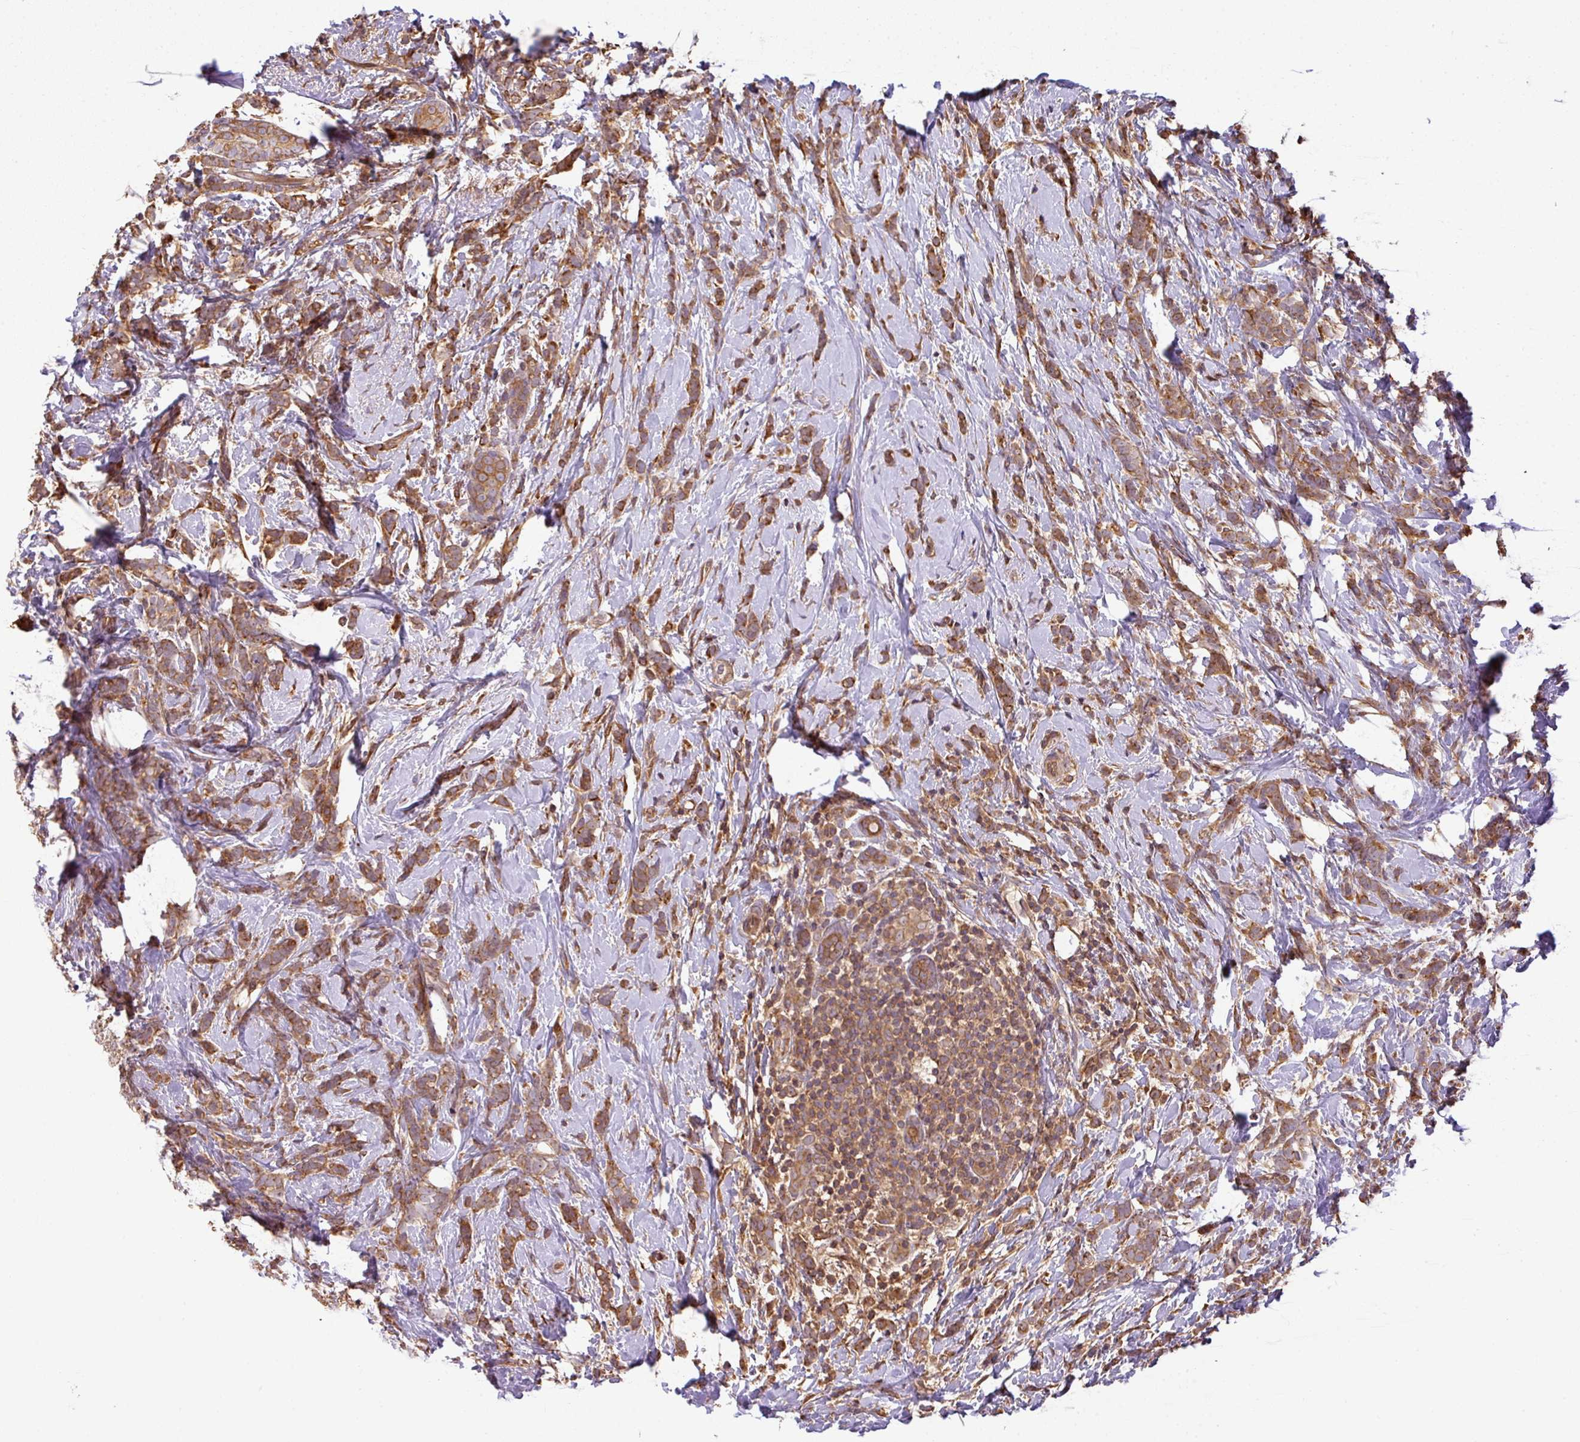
{"staining": {"intensity": "moderate", "quantity": ">75%", "location": "cytoplasmic/membranous"}, "tissue": "breast cancer", "cell_type": "Tumor cells", "image_type": "cancer", "snomed": [{"axis": "morphology", "description": "Lobular carcinoma"}, {"axis": "topography", "description": "Breast"}], "caption": "A brown stain highlights moderate cytoplasmic/membranous positivity of a protein in breast cancer (lobular carcinoma) tumor cells.", "gene": "VENTX", "patient": {"sex": "female", "age": 58}}